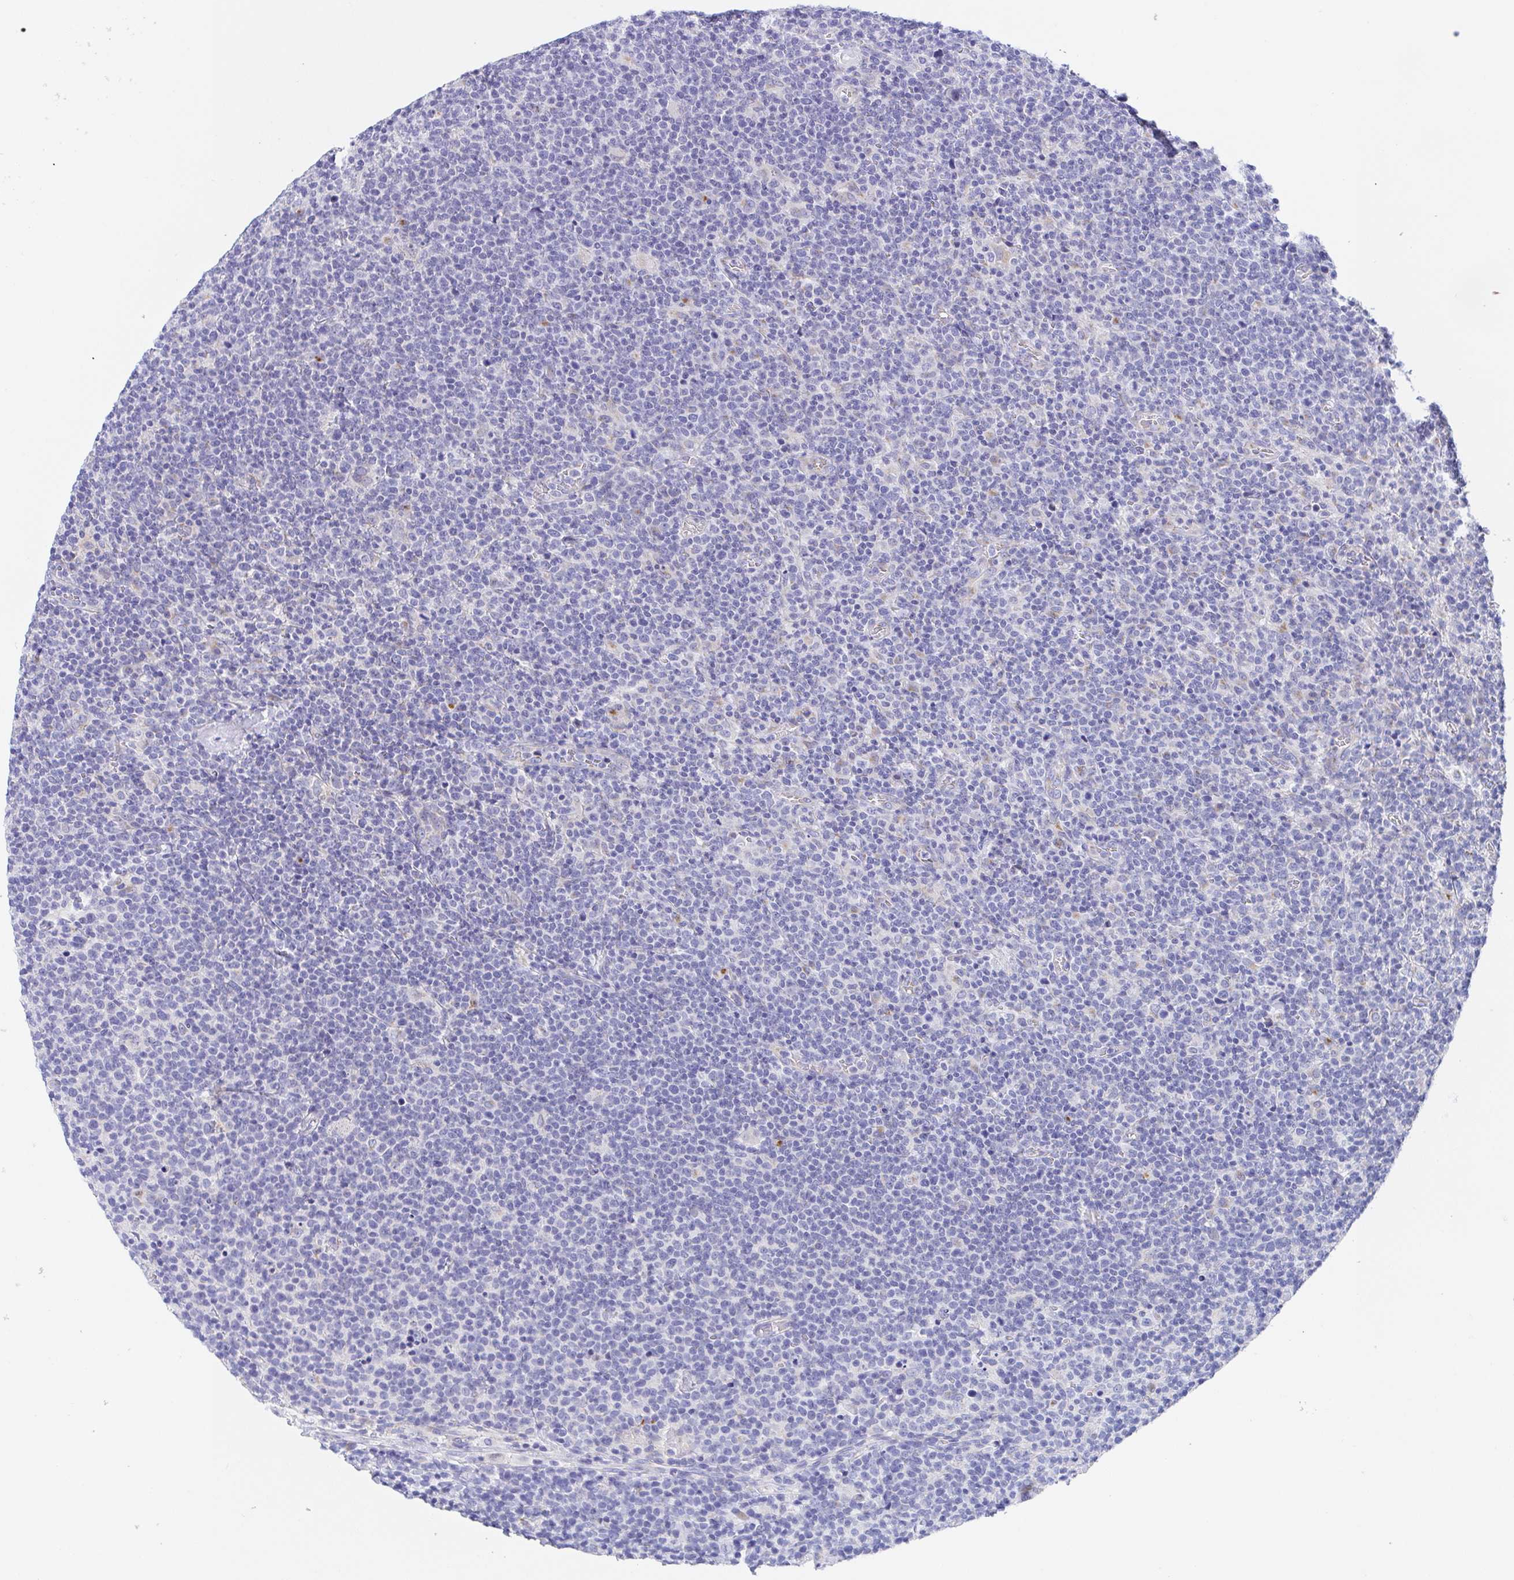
{"staining": {"intensity": "negative", "quantity": "none", "location": "none"}, "tissue": "lymphoma", "cell_type": "Tumor cells", "image_type": "cancer", "snomed": [{"axis": "morphology", "description": "Malignant lymphoma, non-Hodgkin's type, High grade"}, {"axis": "topography", "description": "Lymph node"}], "caption": "The histopathology image reveals no staining of tumor cells in lymphoma. (DAB immunohistochemistry visualized using brightfield microscopy, high magnification).", "gene": "SCG3", "patient": {"sex": "male", "age": 61}}